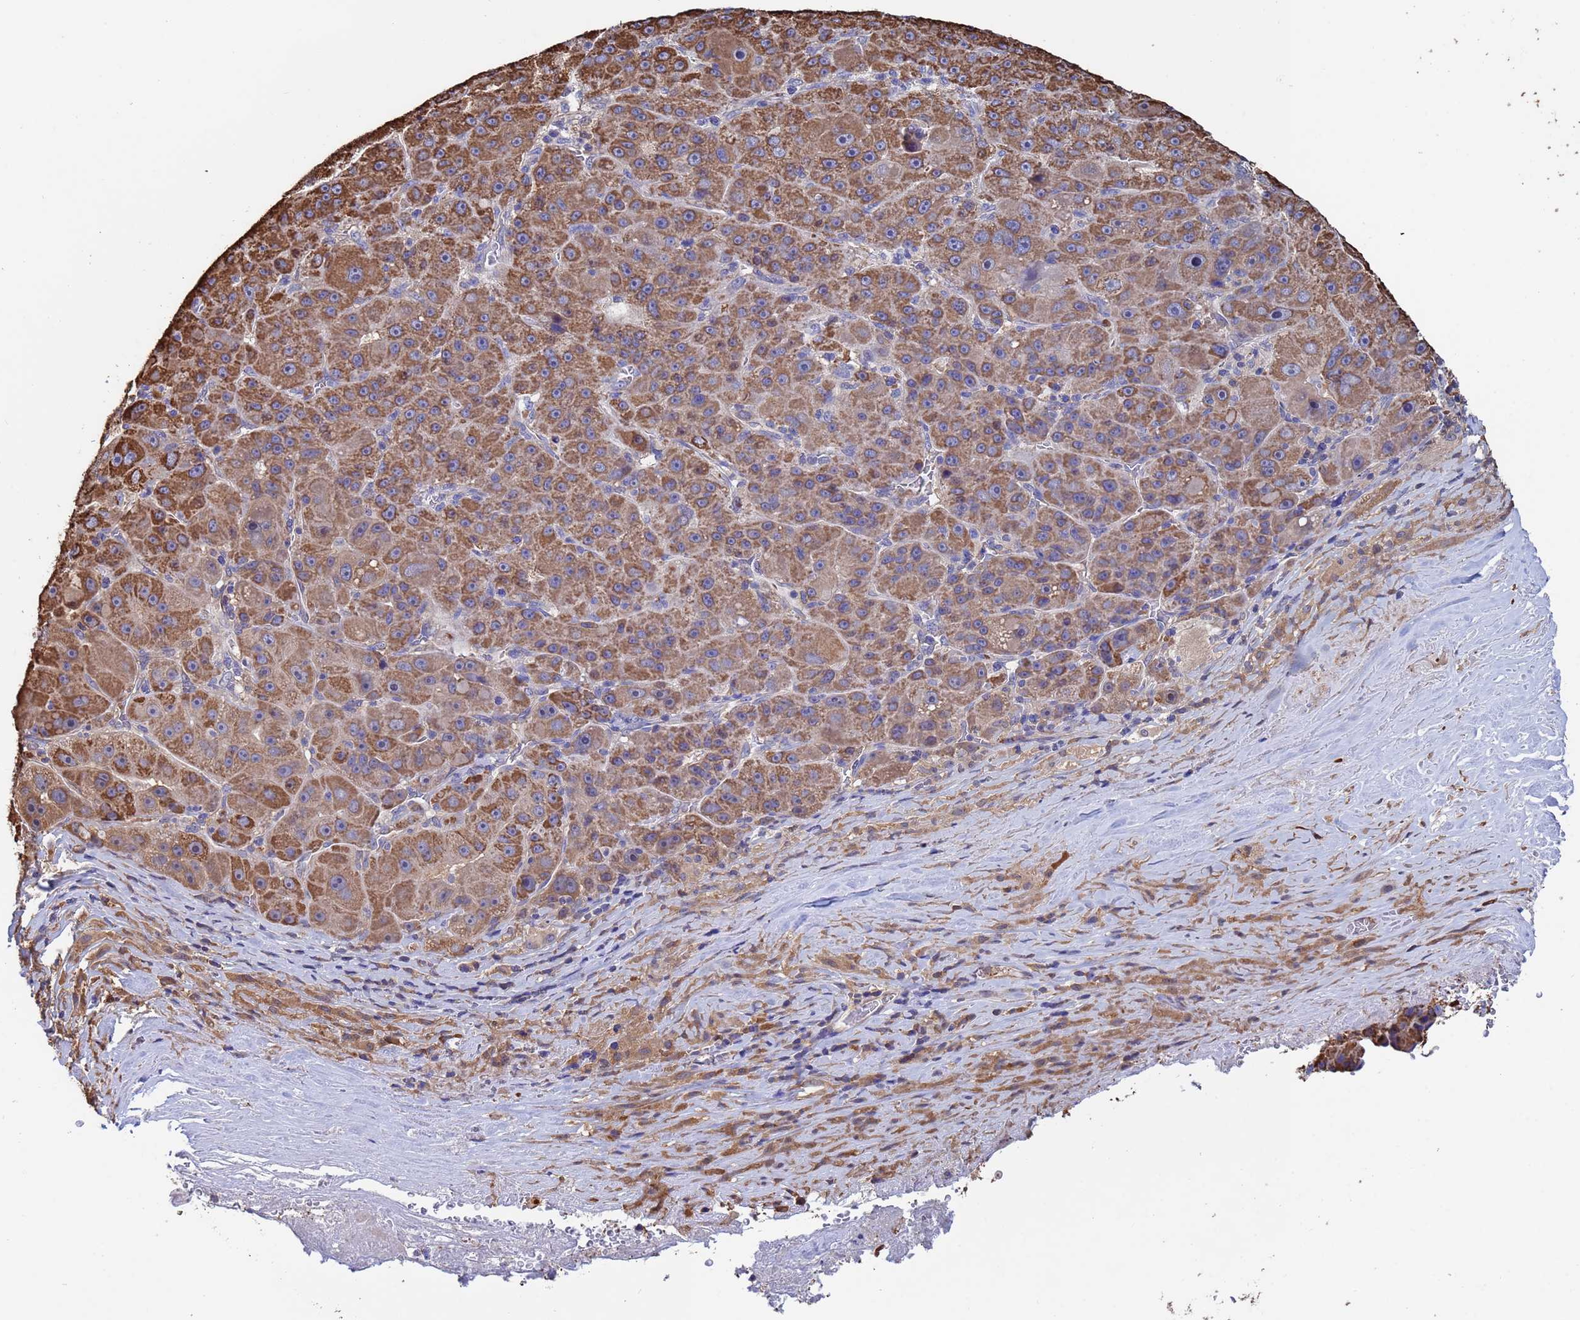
{"staining": {"intensity": "moderate", "quantity": ">75%", "location": "cytoplasmic/membranous"}, "tissue": "liver cancer", "cell_type": "Tumor cells", "image_type": "cancer", "snomed": [{"axis": "morphology", "description": "Carcinoma, Hepatocellular, NOS"}, {"axis": "topography", "description": "Liver"}], "caption": "Moderate cytoplasmic/membranous positivity for a protein is present in about >75% of tumor cells of liver cancer (hepatocellular carcinoma) using immunohistochemistry (IHC).", "gene": "FAM25A", "patient": {"sex": "male", "age": 76}}